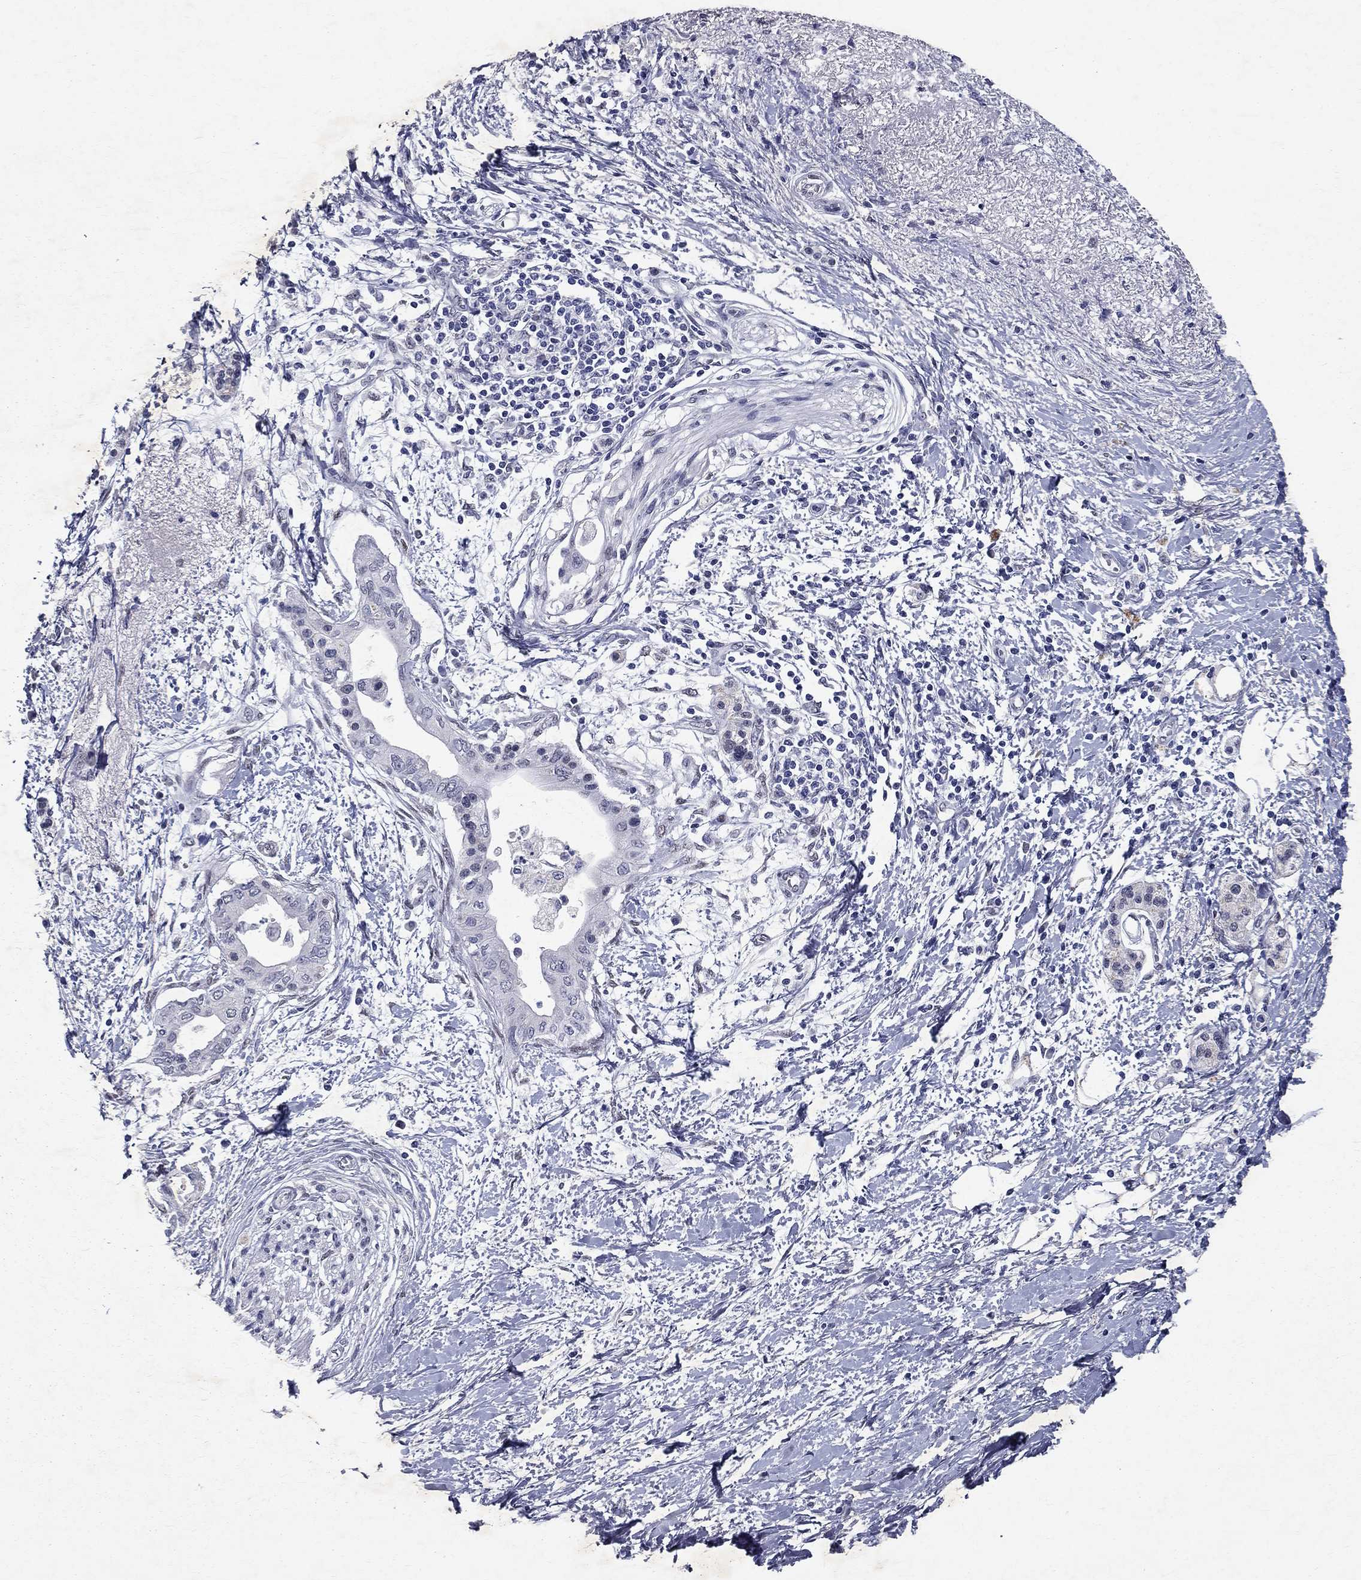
{"staining": {"intensity": "negative", "quantity": "none", "location": "none"}, "tissue": "pancreatic cancer", "cell_type": "Tumor cells", "image_type": "cancer", "snomed": [{"axis": "morphology", "description": "Normal tissue, NOS"}, {"axis": "morphology", "description": "Adenocarcinoma, NOS"}, {"axis": "topography", "description": "Pancreas"}, {"axis": "topography", "description": "Duodenum"}], "caption": "There is no significant staining in tumor cells of pancreatic cancer (adenocarcinoma).", "gene": "RBFOX1", "patient": {"sex": "female", "age": 60}}